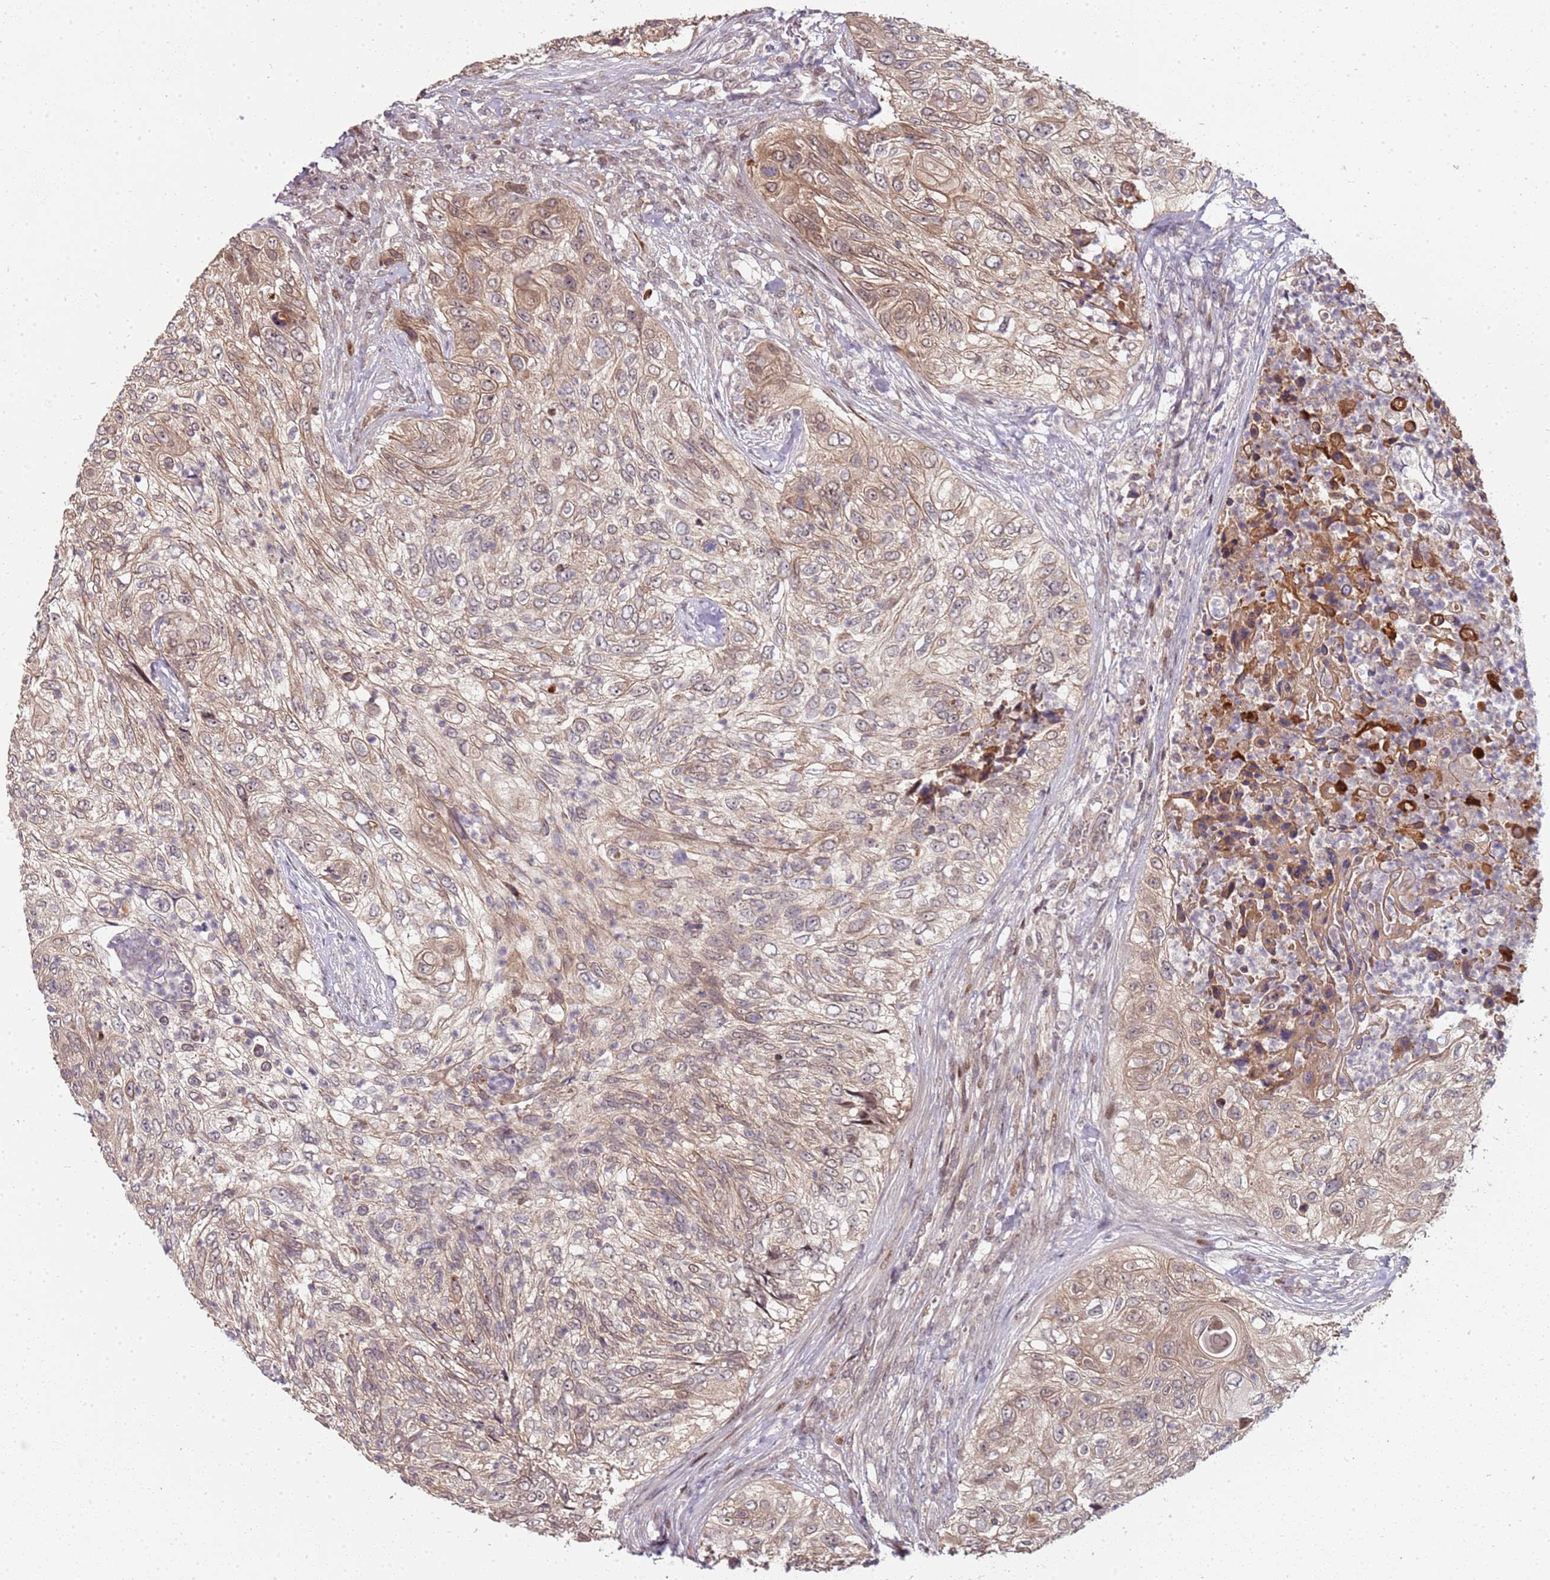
{"staining": {"intensity": "moderate", "quantity": ">75%", "location": "cytoplasmic/membranous"}, "tissue": "urothelial cancer", "cell_type": "Tumor cells", "image_type": "cancer", "snomed": [{"axis": "morphology", "description": "Urothelial carcinoma, High grade"}, {"axis": "topography", "description": "Urinary bladder"}], "caption": "Urothelial carcinoma (high-grade) stained with a protein marker exhibits moderate staining in tumor cells.", "gene": "EDC3", "patient": {"sex": "female", "age": 60}}